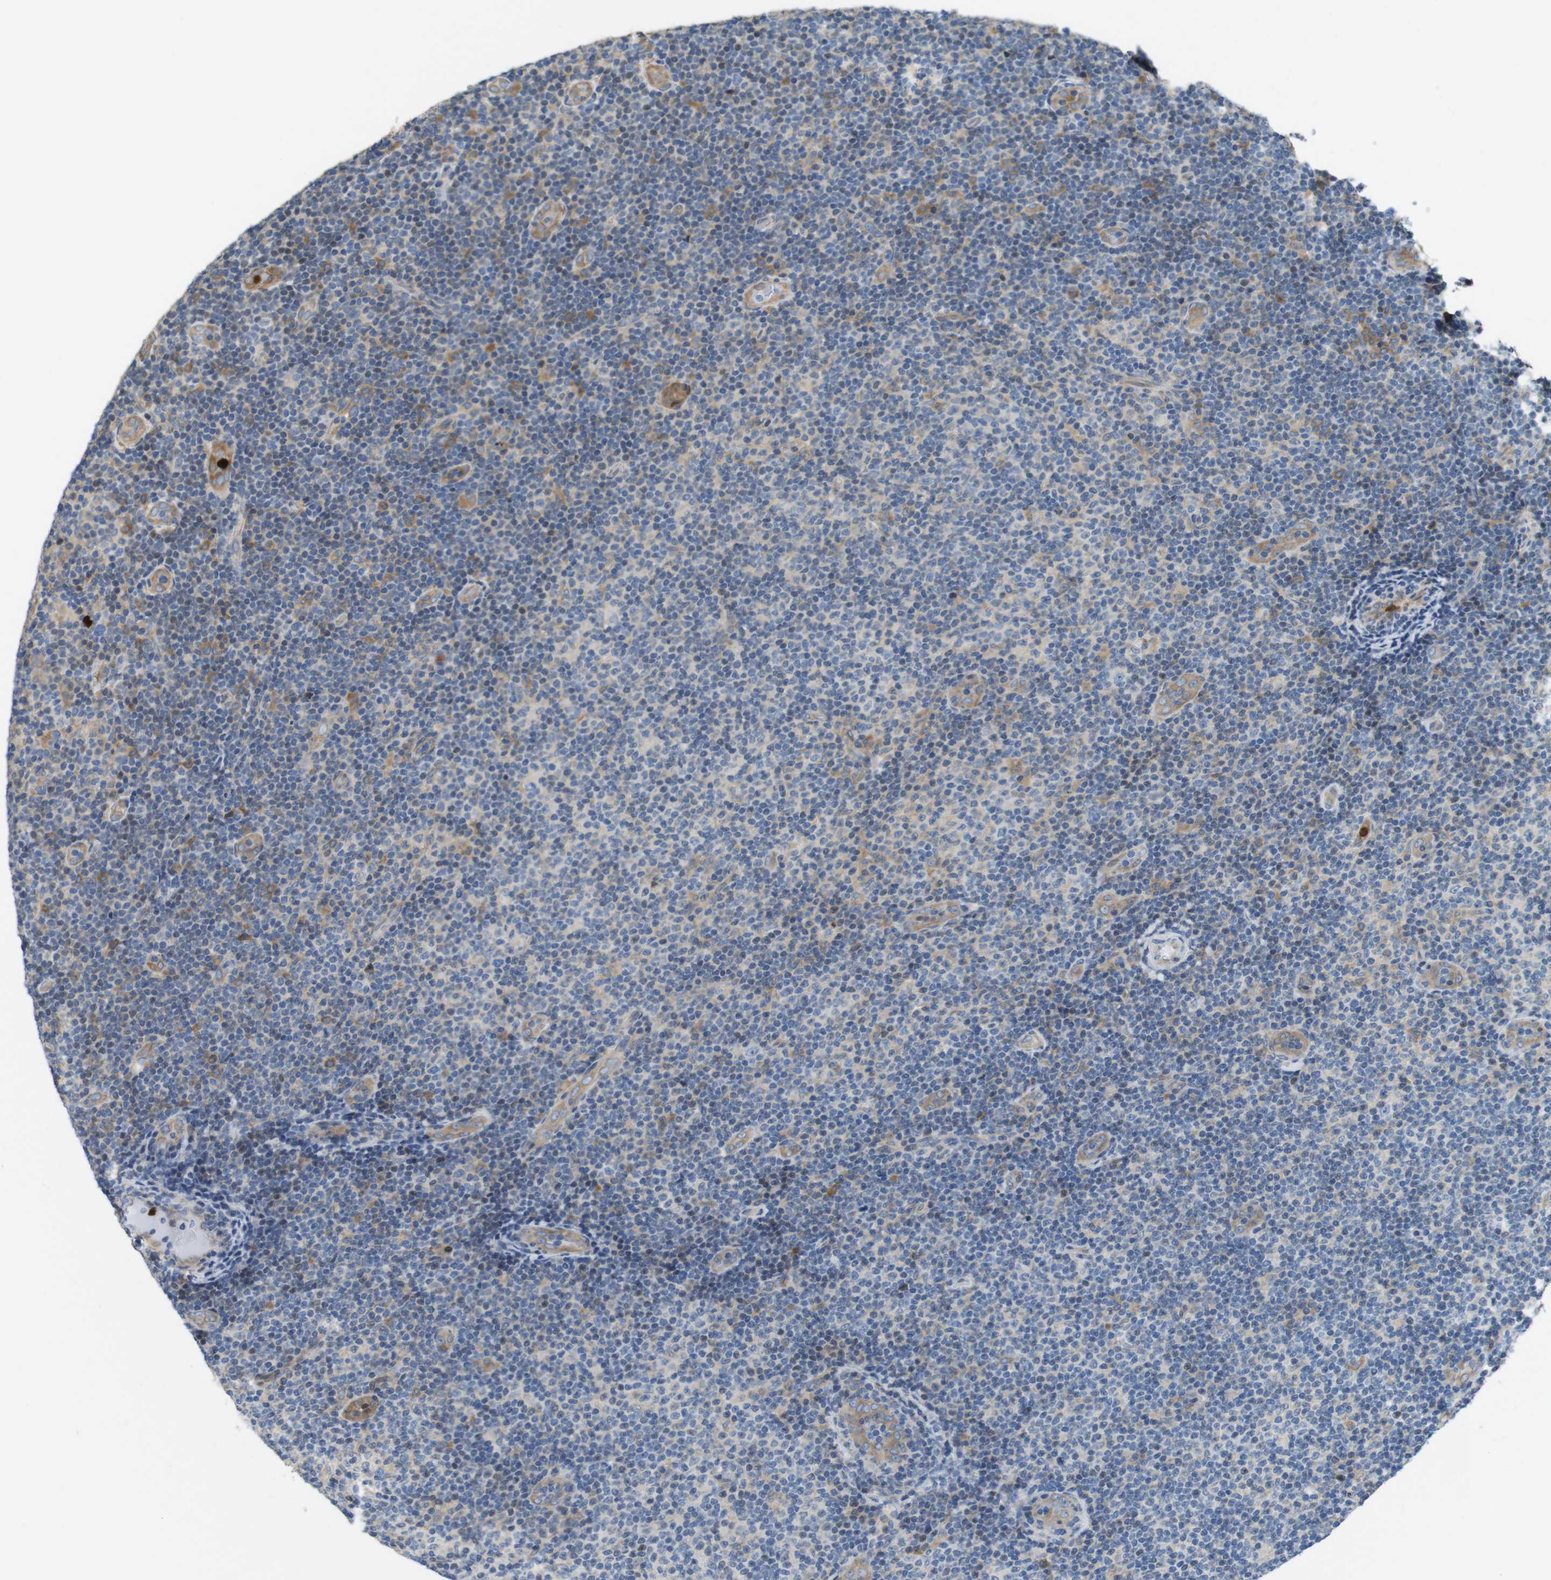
{"staining": {"intensity": "negative", "quantity": "none", "location": "none"}, "tissue": "lymphoma", "cell_type": "Tumor cells", "image_type": "cancer", "snomed": [{"axis": "morphology", "description": "Malignant lymphoma, non-Hodgkin's type, Low grade"}, {"axis": "topography", "description": "Lymph node"}], "caption": "Tumor cells are negative for protein expression in human lymphoma. (Brightfield microscopy of DAB immunohistochemistry (IHC) at high magnification).", "gene": "PCDH10", "patient": {"sex": "male", "age": 83}}